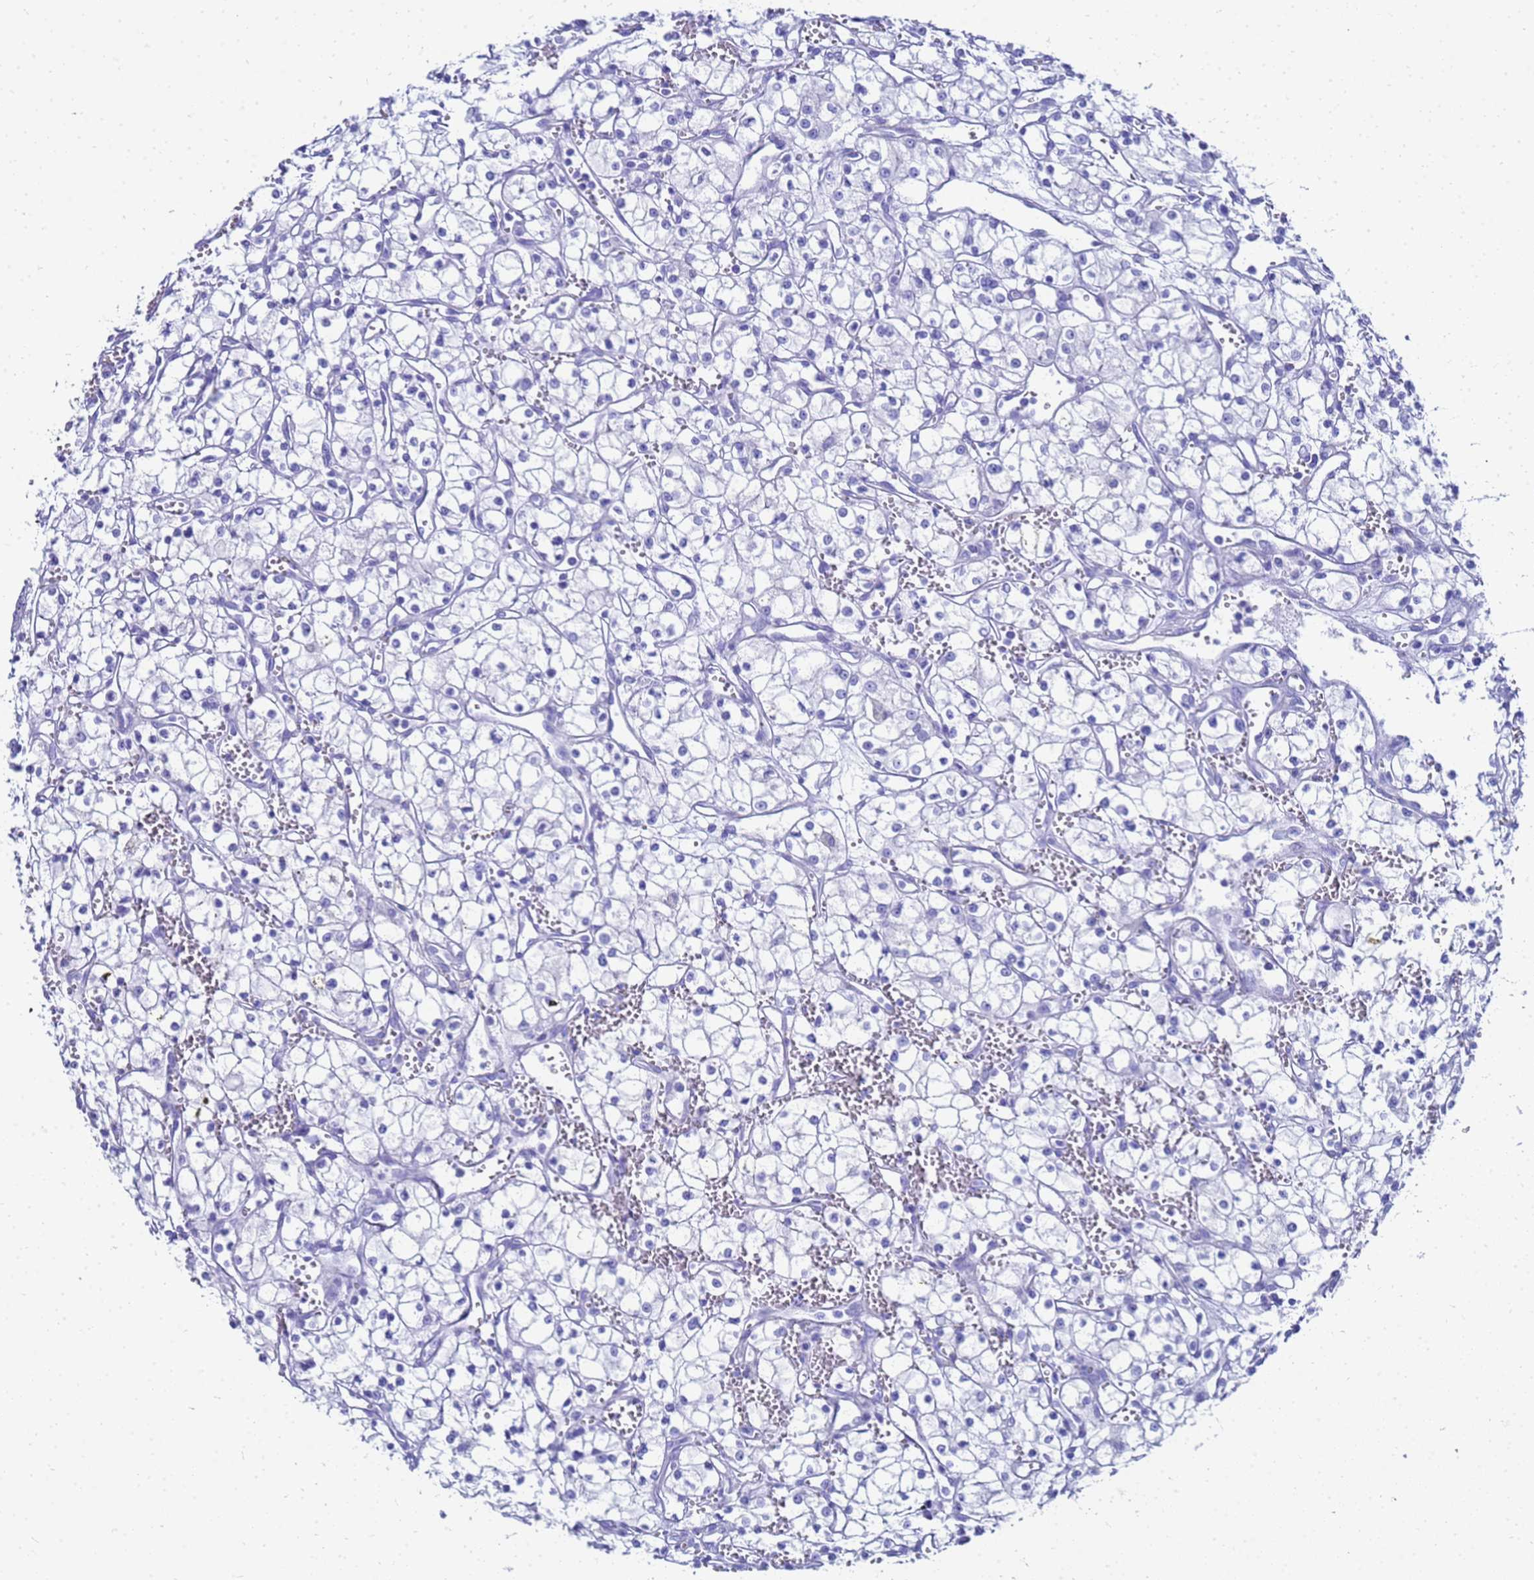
{"staining": {"intensity": "negative", "quantity": "none", "location": "none"}, "tissue": "renal cancer", "cell_type": "Tumor cells", "image_type": "cancer", "snomed": [{"axis": "morphology", "description": "Adenocarcinoma, NOS"}, {"axis": "topography", "description": "Kidney"}], "caption": "High magnification brightfield microscopy of renal cancer (adenocarcinoma) stained with DAB (3,3'-diaminobenzidine) (brown) and counterstained with hematoxylin (blue): tumor cells show no significant staining.", "gene": "CKB", "patient": {"sex": "male", "age": 59}}